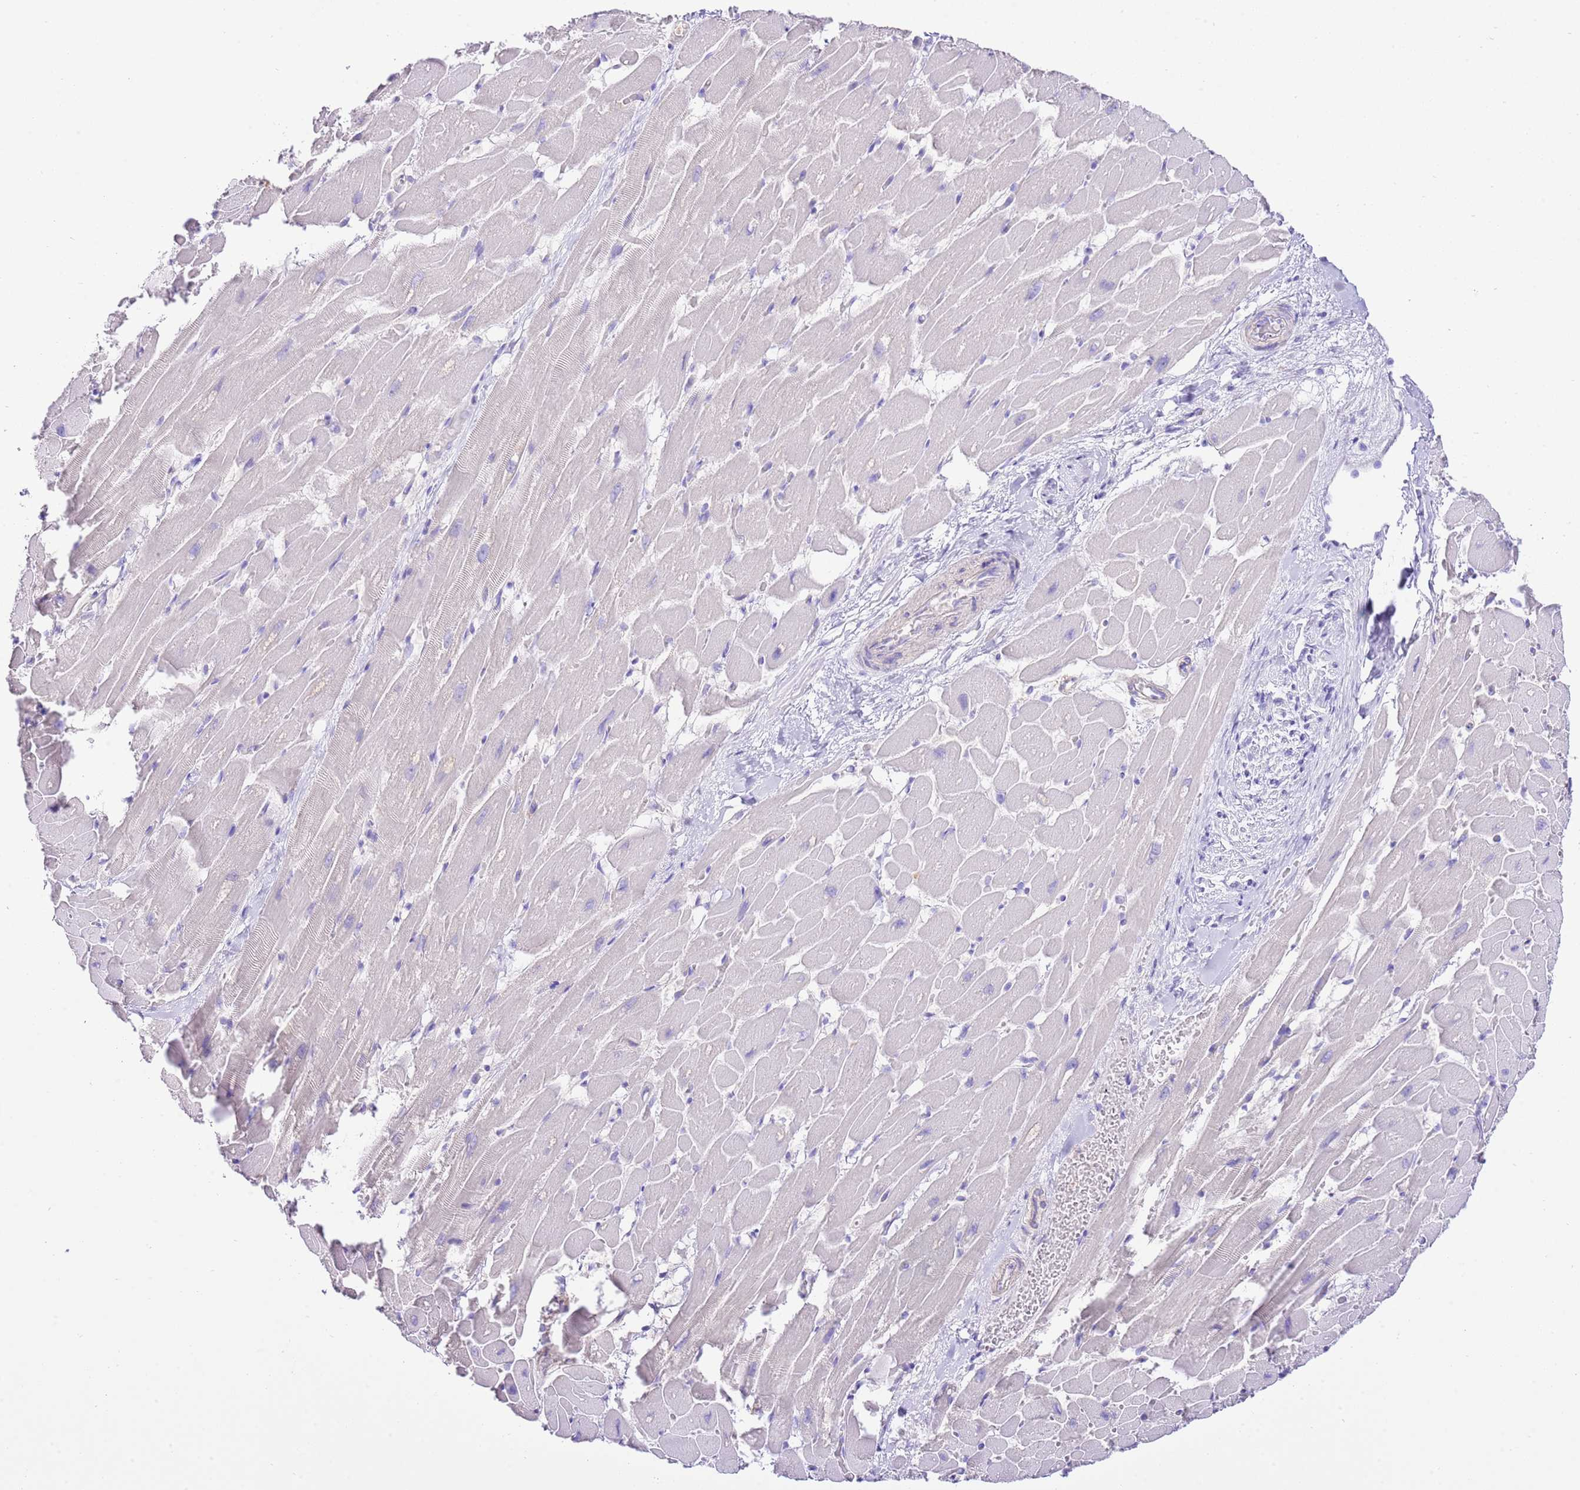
{"staining": {"intensity": "negative", "quantity": "none", "location": "none"}, "tissue": "heart muscle", "cell_type": "Cardiomyocytes", "image_type": "normal", "snomed": [{"axis": "morphology", "description": "Normal tissue, NOS"}, {"axis": "topography", "description": "Heart"}], "caption": "Cardiomyocytes show no significant protein expression in unremarkable heart muscle. (Stains: DAB (3,3'-diaminobenzidine) immunohistochemistry (IHC) with hematoxylin counter stain, Microscopy: brightfield microscopy at high magnification).", "gene": "BHLHA15", "patient": {"sex": "male", "age": 37}}